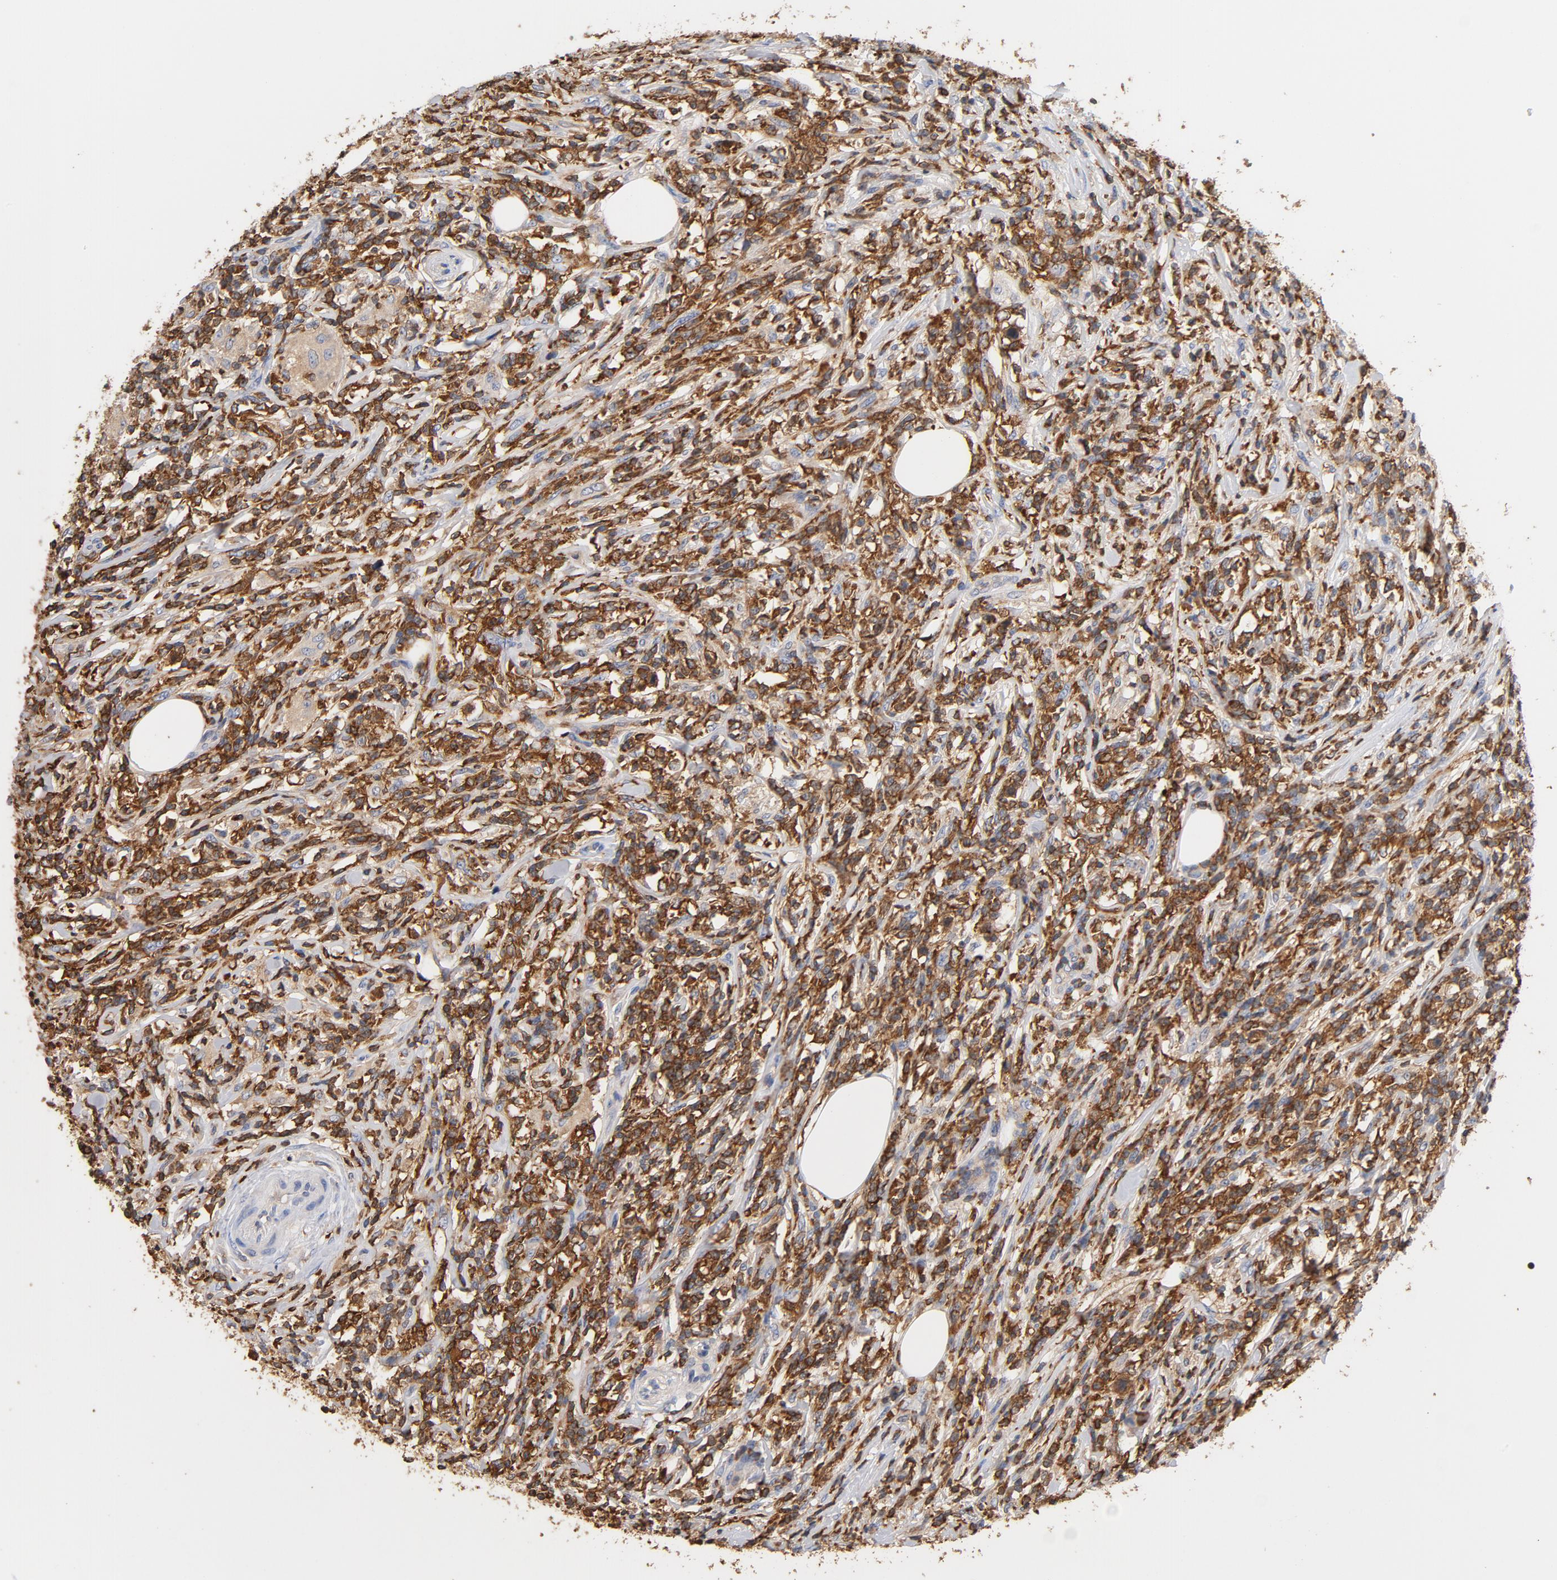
{"staining": {"intensity": "moderate", "quantity": ">75%", "location": "cytoplasmic/membranous"}, "tissue": "lymphoma", "cell_type": "Tumor cells", "image_type": "cancer", "snomed": [{"axis": "morphology", "description": "Malignant lymphoma, non-Hodgkin's type, High grade"}, {"axis": "topography", "description": "Lymph node"}], "caption": "A brown stain highlights moderate cytoplasmic/membranous positivity of a protein in lymphoma tumor cells.", "gene": "EZR", "patient": {"sex": "female", "age": 84}}